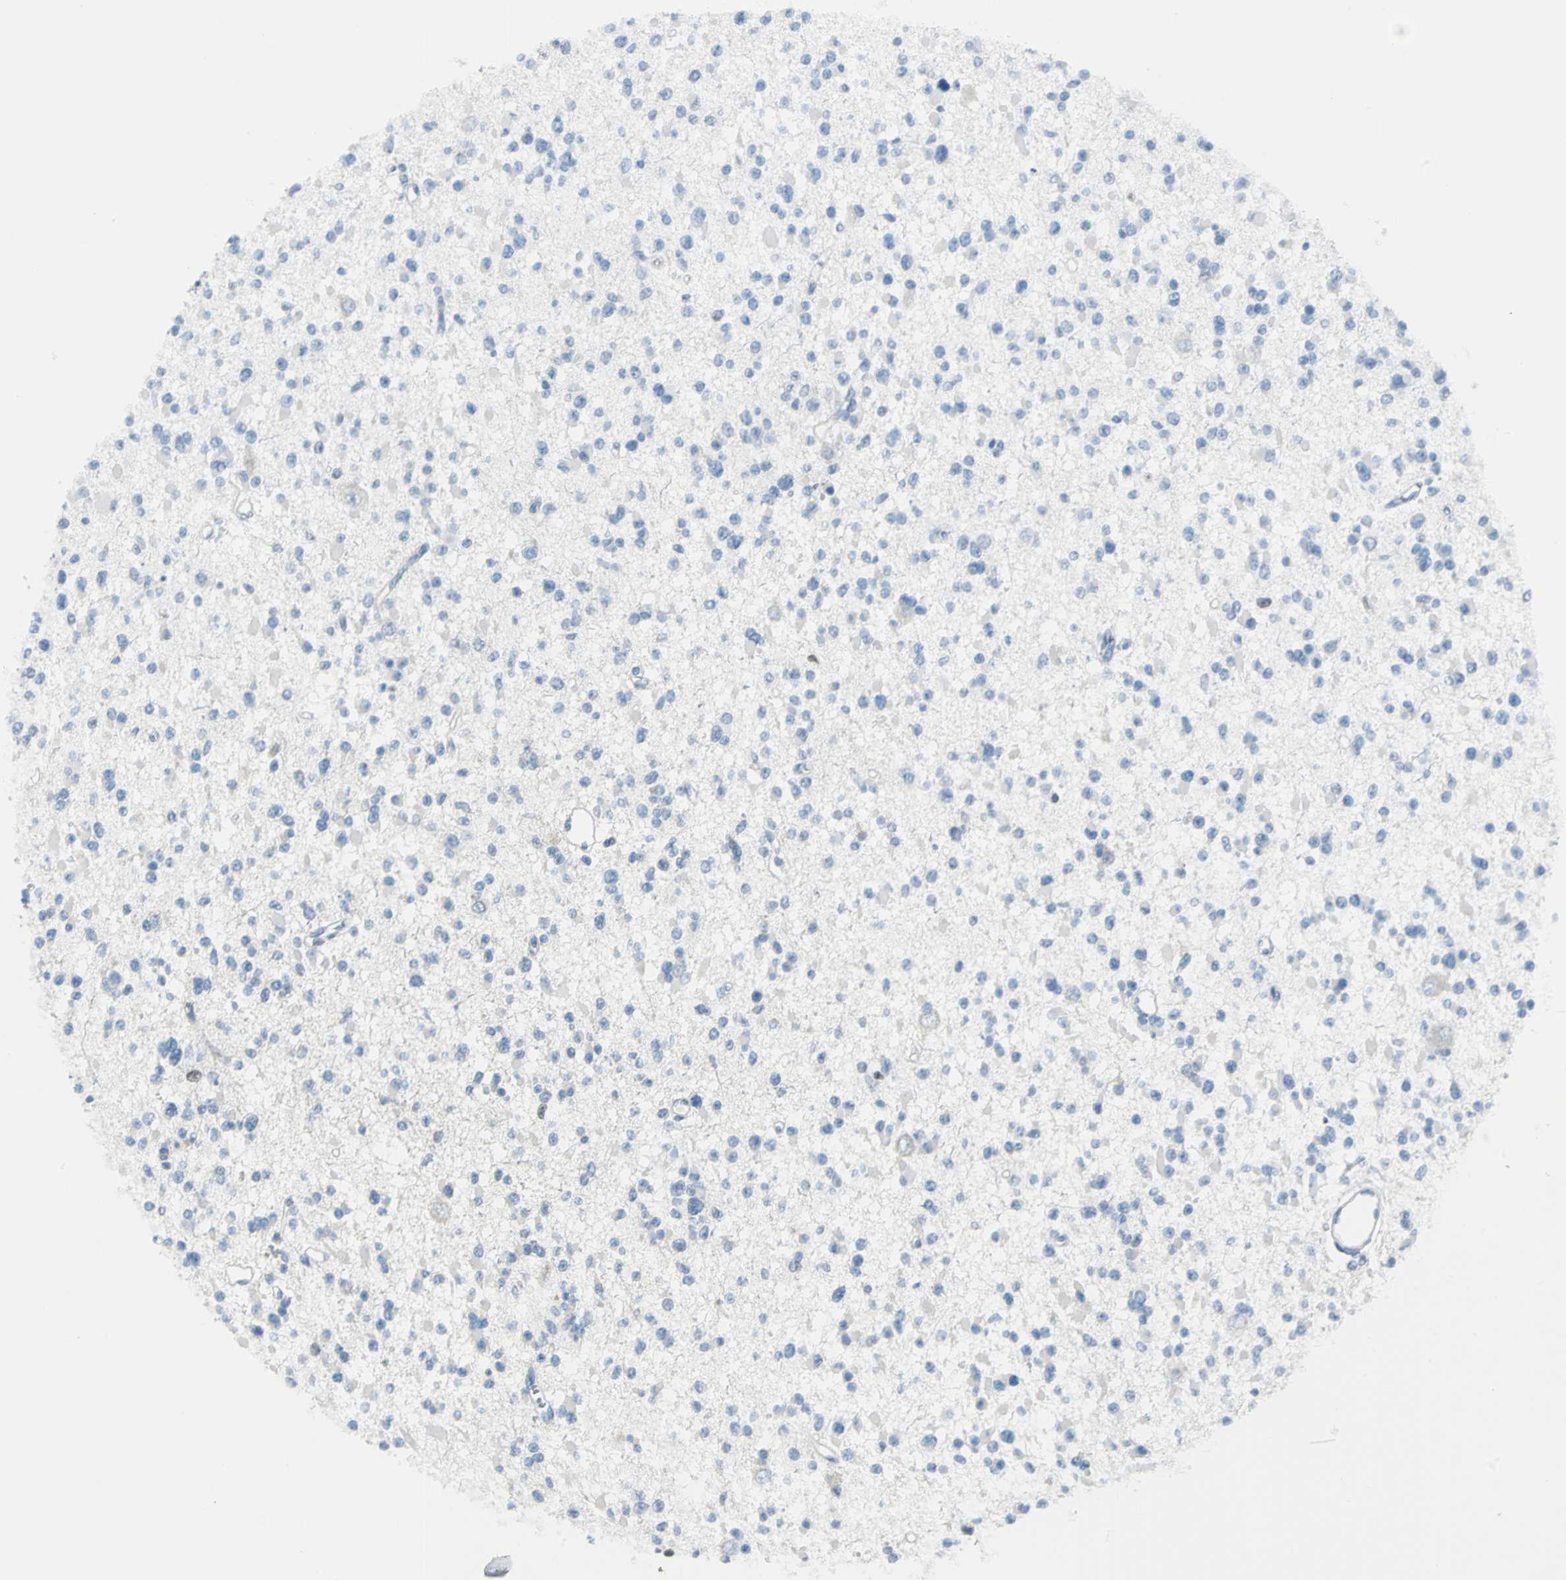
{"staining": {"intensity": "negative", "quantity": "none", "location": "none"}, "tissue": "glioma", "cell_type": "Tumor cells", "image_type": "cancer", "snomed": [{"axis": "morphology", "description": "Glioma, malignant, Low grade"}, {"axis": "topography", "description": "Brain"}], "caption": "DAB (3,3'-diaminobenzidine) immunohistochemical staining of human glioma reveals no significant staining in tumor cells.", "gene": "MCM3", "patient": {"sex": "female", "age": 22}}